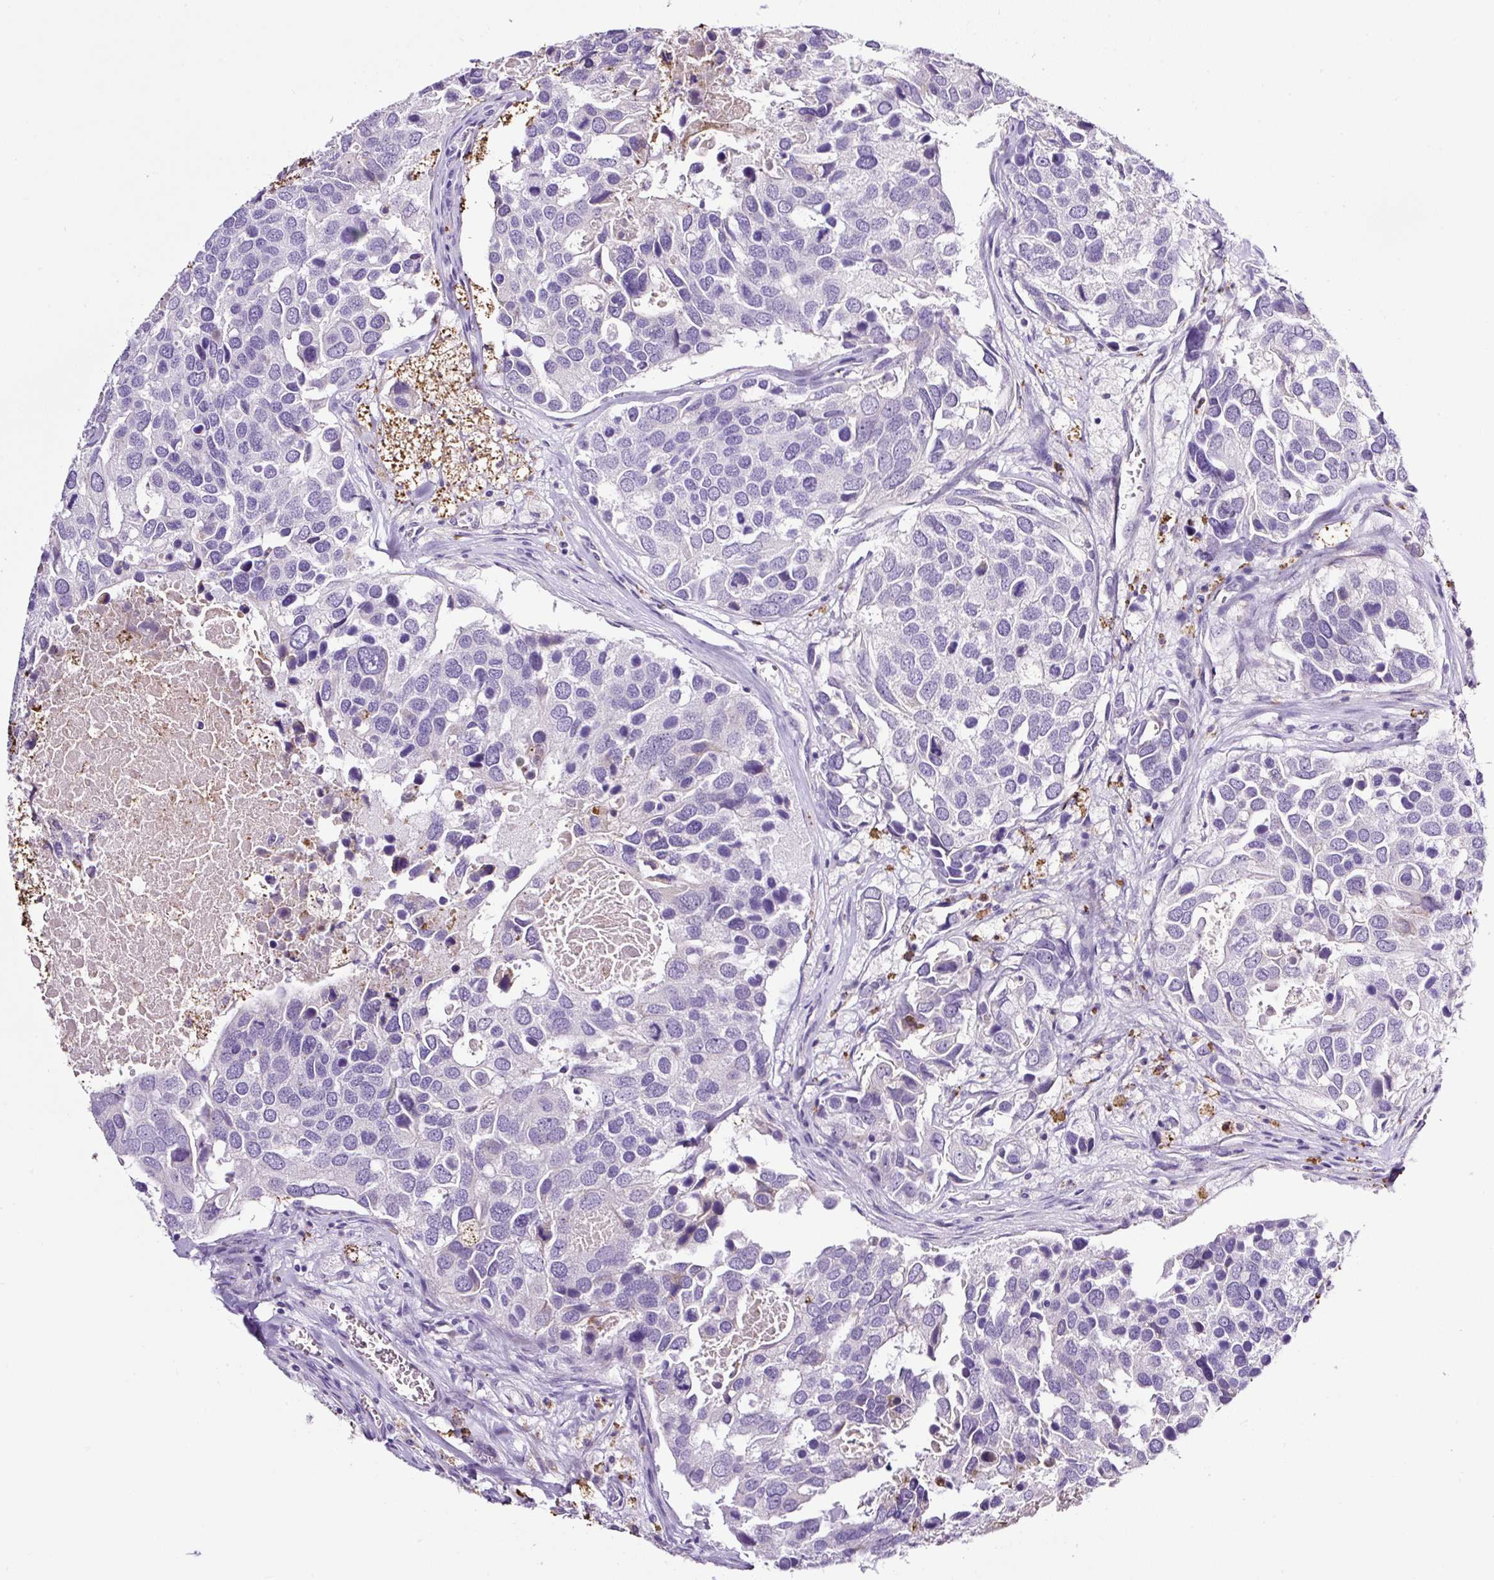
{"staining": {"intensity": "negative", "quantity": "none", "location": "none"}, "tissue": "breast cancer", "cell_type": "Tumor cells", "image_type": "cancer", "snomed": [{"axis": "morphology", "description": "Duct carcinoma"}, {"axis": "topography", "description": "Breast"}], "caption": "There is no significant expression in tumor cells of breast infiltrating ductal carcinoma.", "gene": "SP8", "patient": {"sex": "female", "age": 83}}